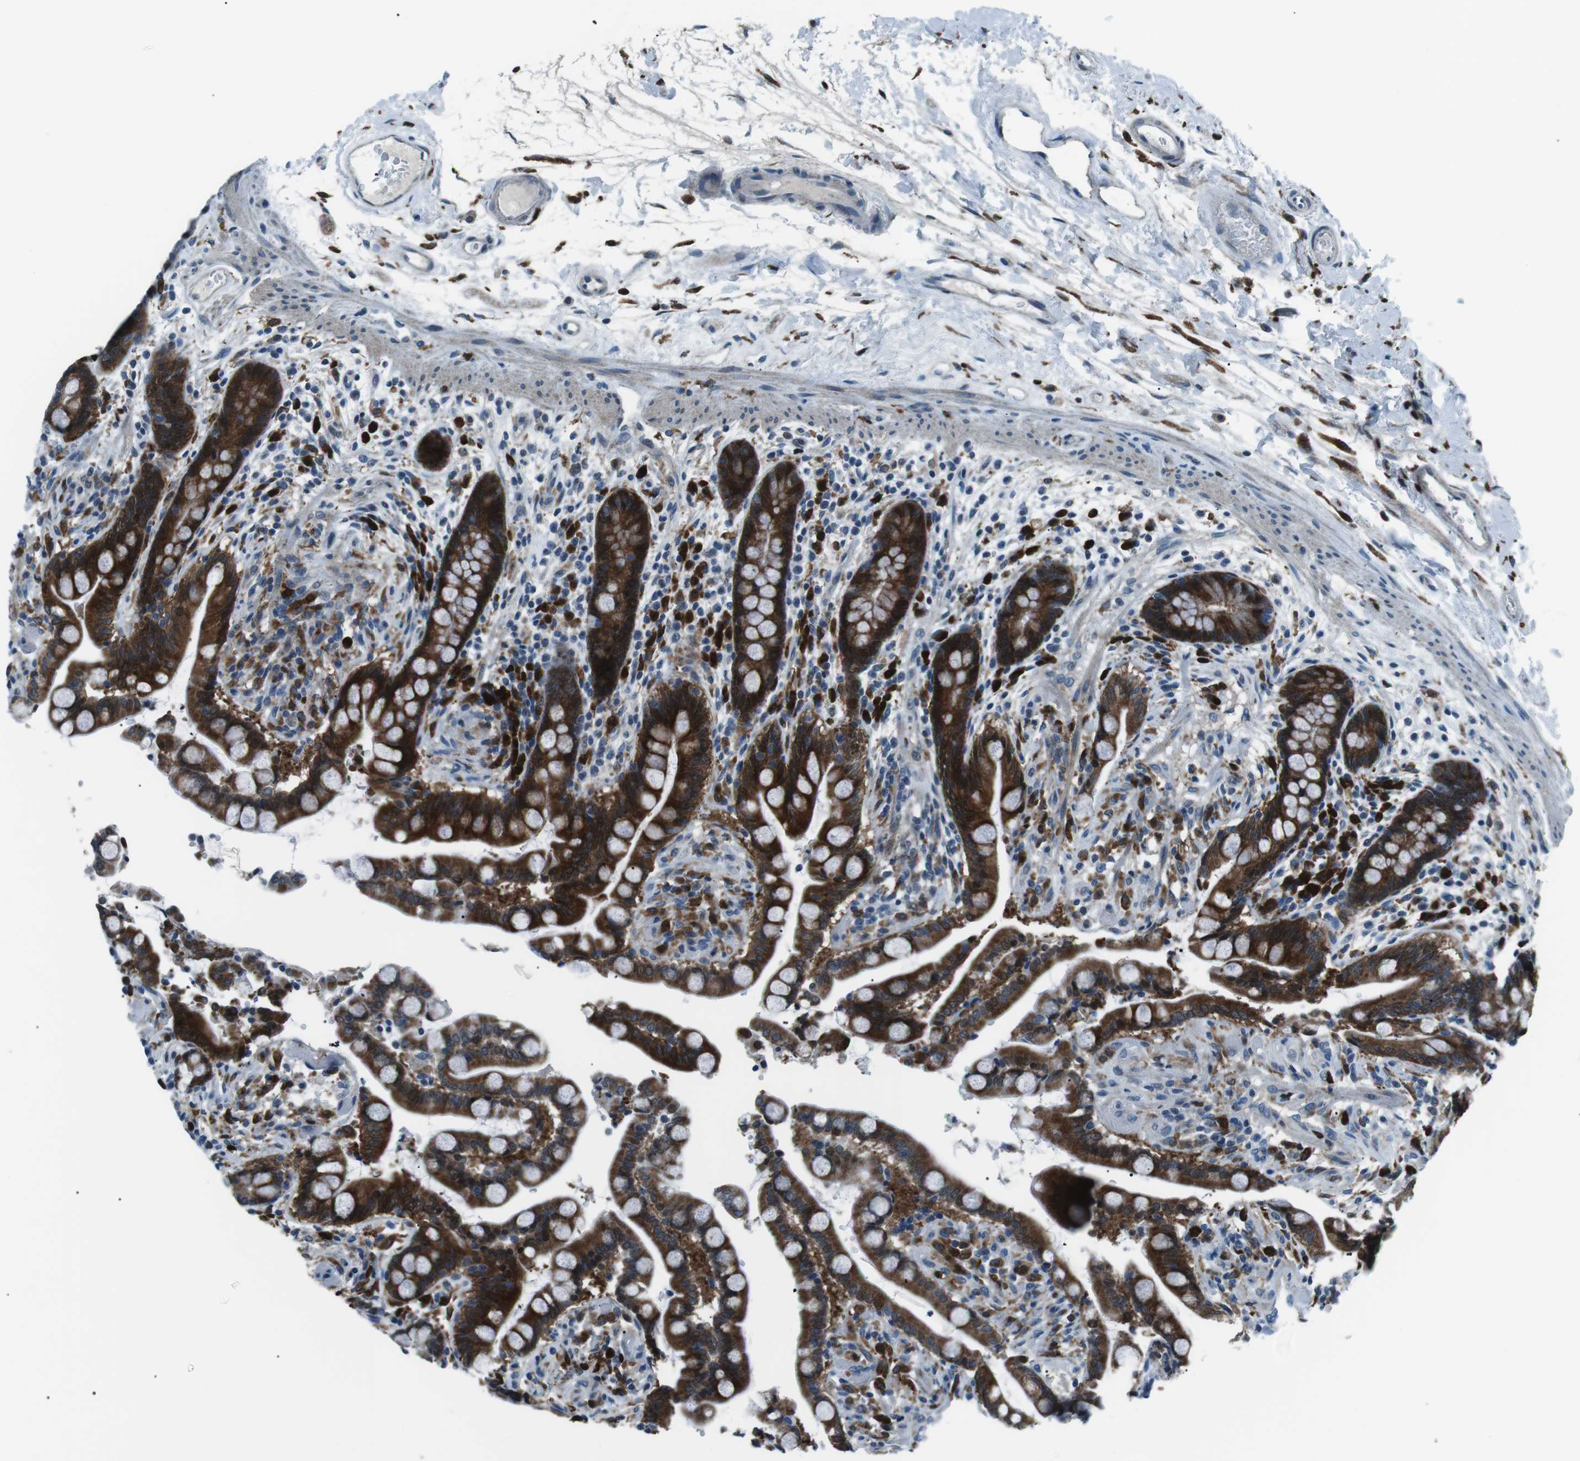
{"staining": {"intensity": "negative", "quantity": "none", "location": "none"}, "tissue": "colon", "cell_type": "Endothelial cells", "image_type": "normal", "snomed": [{"axis": "morphology", "description": "Normal tissue, NOS"}, {"axis": "topography", "description": "Colon"}], "caption": "A high-resolution image shows IHC staining of benign colon, which displays no significant expression in endothelial cells.", "gene": "BLNK", "patient": {"sex": "male", "age": 73}}